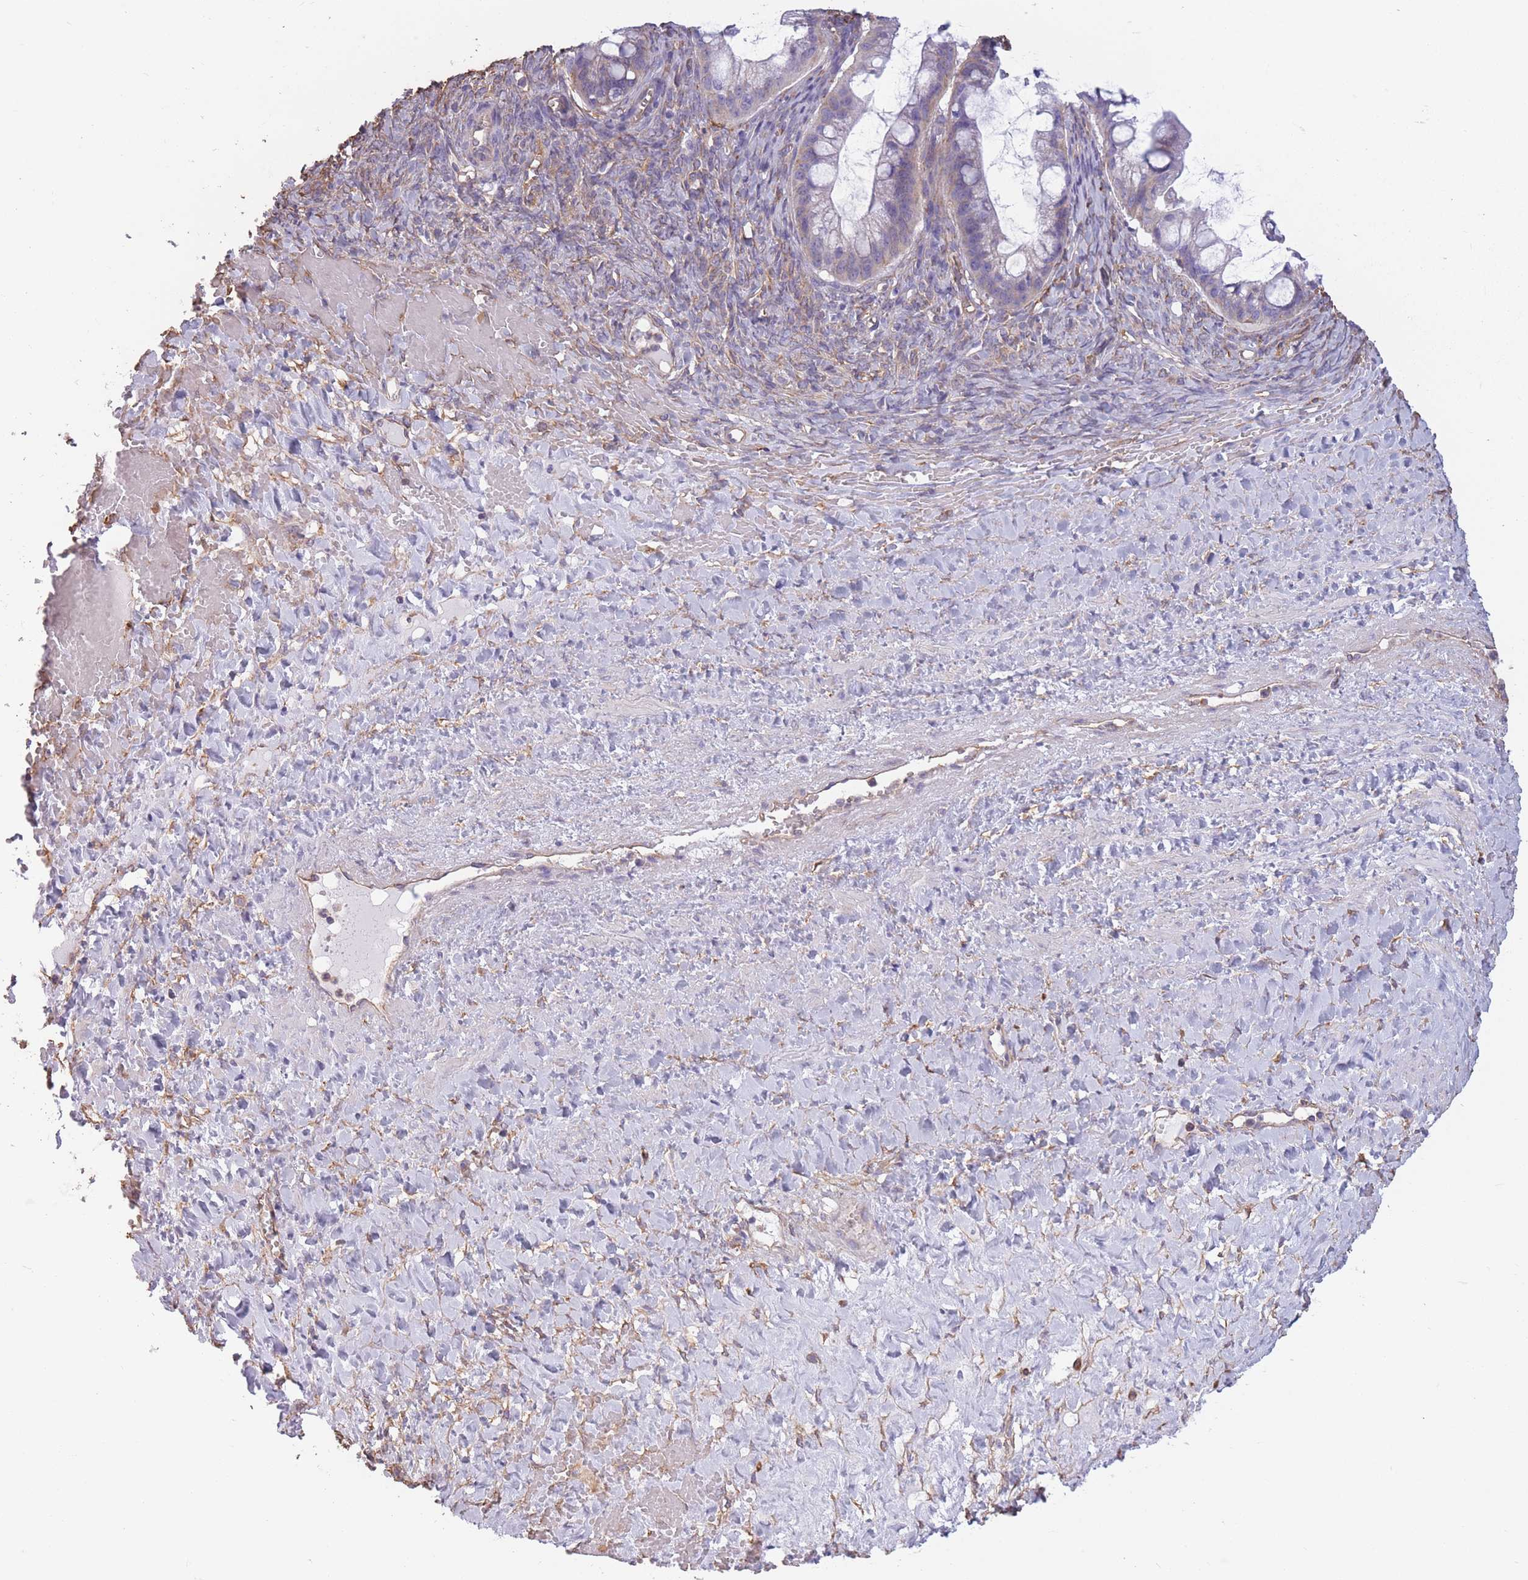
{"staining": {"intensity": "moderate", "quantity": "<25%", "location": "cytoplasmic/membranous"}, "tissue": "ovarian cancer", "cell_type": "Tumor cells", "image_type": "cancer", "snomed": [{"axis": "morphology", "description": "Cystadenocarcinoma, mucinous, NOS"}, {"axis": "topography", "description": "Ovary"}], "caption": "Immunohistochemistry (DAB) staining of ovarian cancer (mucinous cystadenocarcinoma) displays moderate cytoplasmic/membranous protein staining in about <25% of tumor cells.", "gene": "ADD1", "patient": {"sex": "female", "age": 73}}